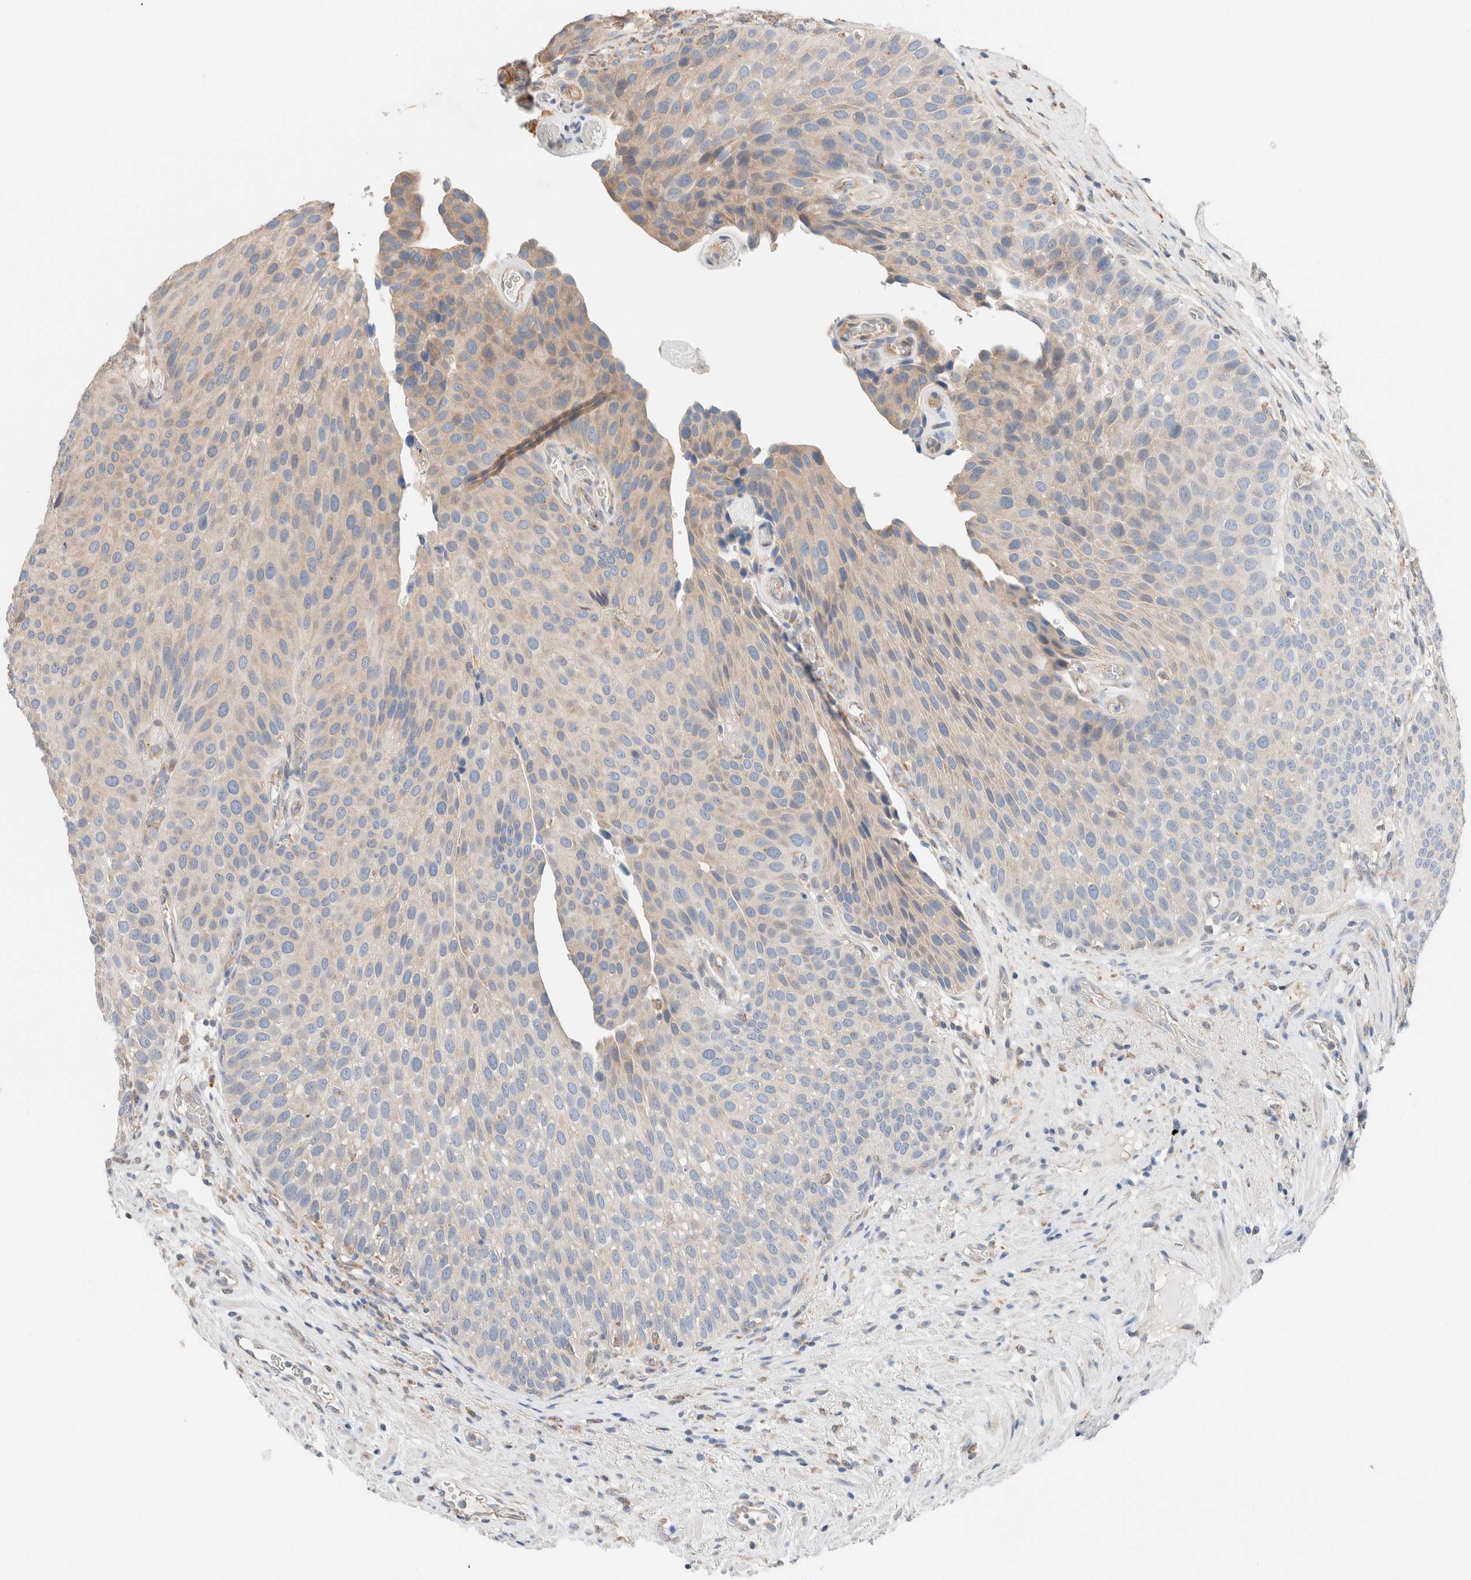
{"staining": {"intensity": "negative", "quantity": "none", "location": "none"}, "tissue": "urothelial cancer", "cell_type": "Tumor cells", "image_type": "cancer", "snomed": [{"axis": "morphology", "description": "Normal tissue, NOS"}, {"axis": "morphology", "description": "Urothelial carcinoma, Low grade"}, {"axis": "topography", "description": "Urinary bladder"}, {"axis": "topography", "description": "Prostate"}], "caption": "Tumor cells show no significant positivity in urothelial cancer.", "gene": "PCM1", "patient": {"sex": "male", "age": 60}}